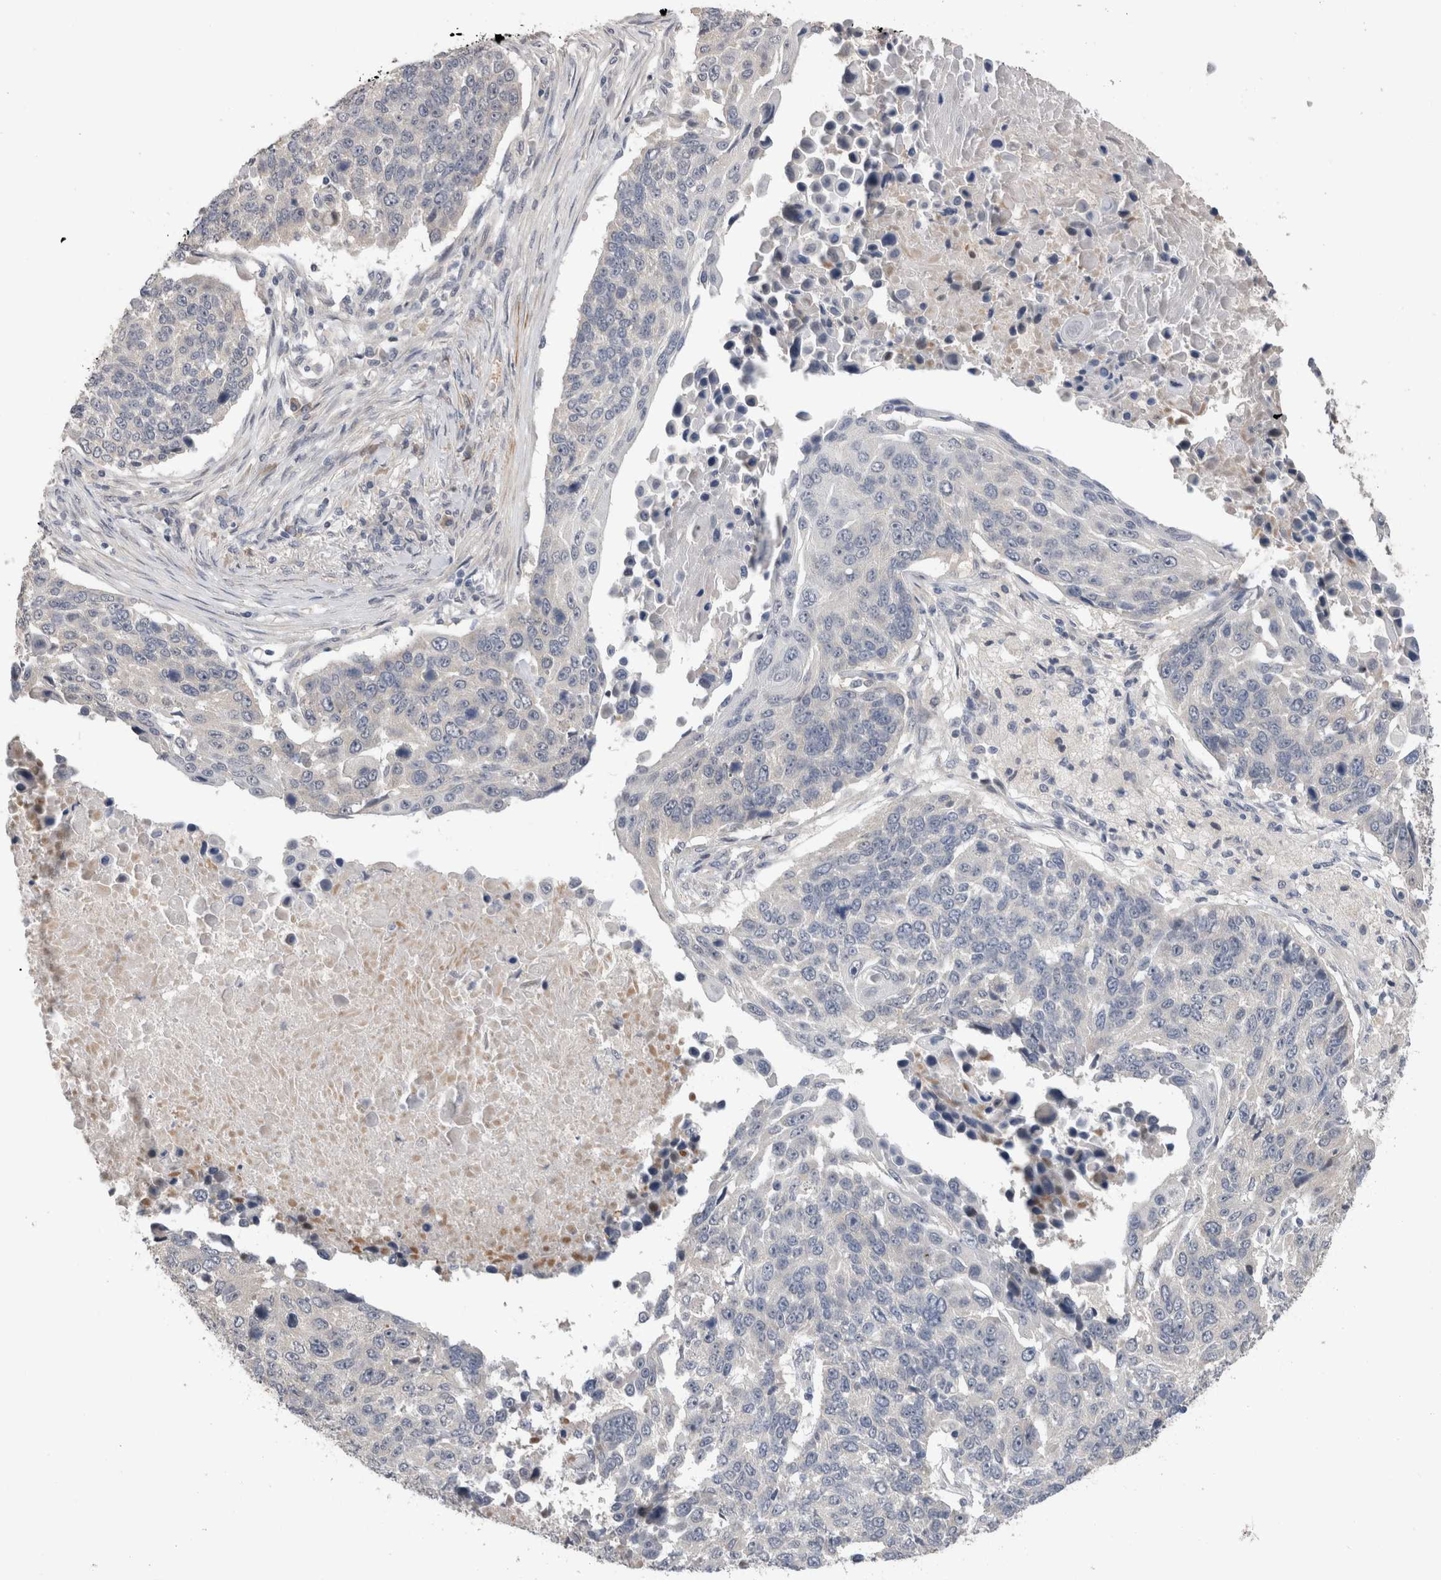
{"staining": {"intensity": "negative", "quantity": "none", "location": "none"}, "tissue": "lung cancer", "cell_type": "Tumor cells", "image_type": "cancer", "snomed": [{"axis": "morphology", "description": "Squamous cell carcinoma, NOS"}, {"axis": "topography", "description": "Lung"}], "caption": "This is a photomicrograph of IHC staining of squamous cell carcinoma (lung), which shows no staining in tumor cells.", "gene": "CRYBG1", "patient": {"sex": "male", "age": 66}}